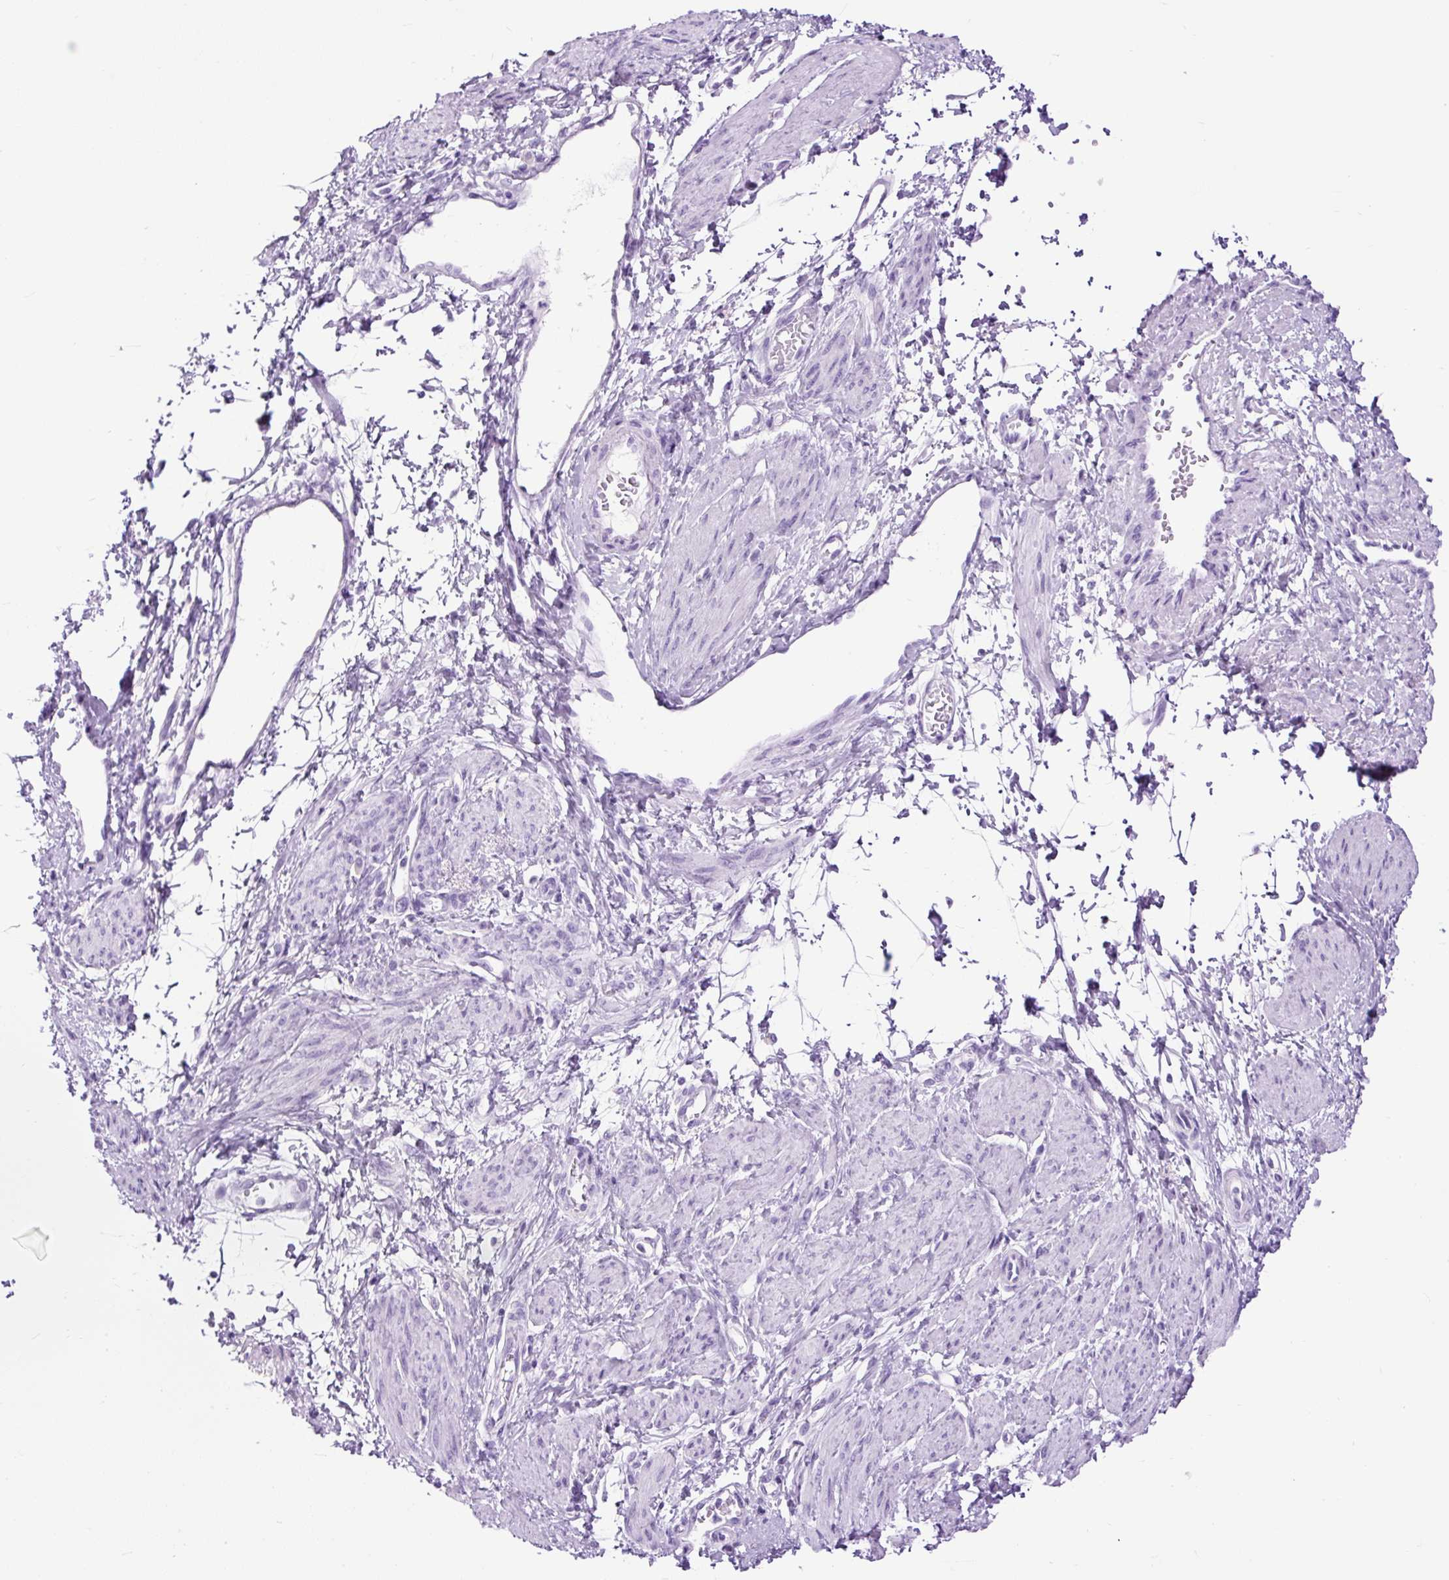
{"staining": {"intensity": "negative", "quantity": "none", "location": "none"}, "tissue": "smooth muscle", "cell_type": "Smooth muscle cells", "image_type": "normal", "snomed": [{"axis": "morphology", "description": "Normal tissue, NOS"}, {"axis": "topography", "description": "Smooth muscle"}, {"axis": "topography", "description": "Uterus"}], "caption": "Immunohistochemistry (IHC) of benign smooth muscle shows no positivity in smooth muscle cells.", "gene": "RACGAP1", "patient": {"sex": "female", "age": 39}}